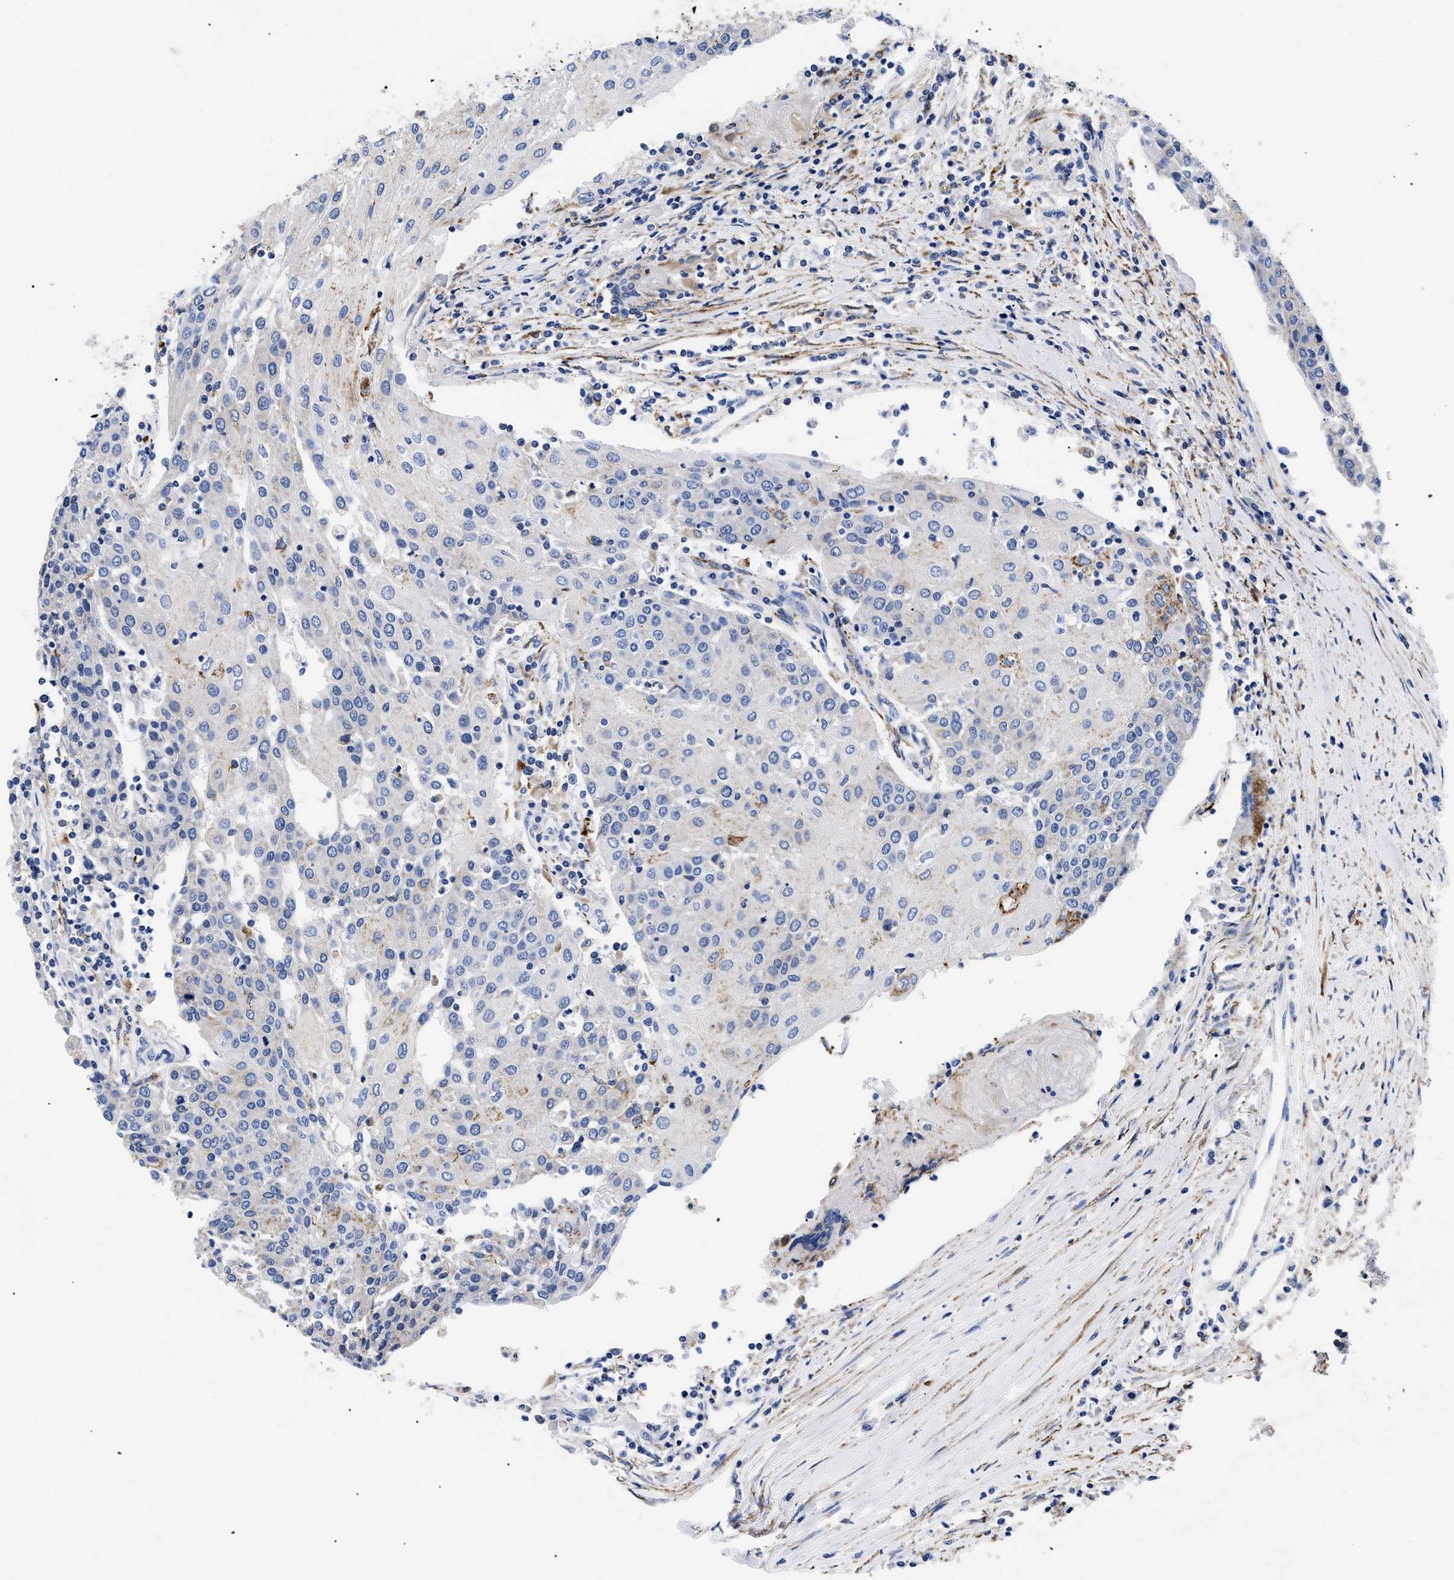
{"staining": {"intensity": "negative", "quantity": "none", "location": "none"}, "tissue": "urothelial cancer", "cell_type": "Tumor cells", "image_type": "cancer", "snomed": [{"axis": "morphology", "description": "Urothelial carcinoma, High grade"}, {"axis": "topography", "description": "Urinary bladder"}], "caption": "Photomicrograph shows no protein staining in tumor cells of high-grade urothelial carcinoma tissue.", "gene": "GPR149", "patient": {"sex": "female", "age": 85}}